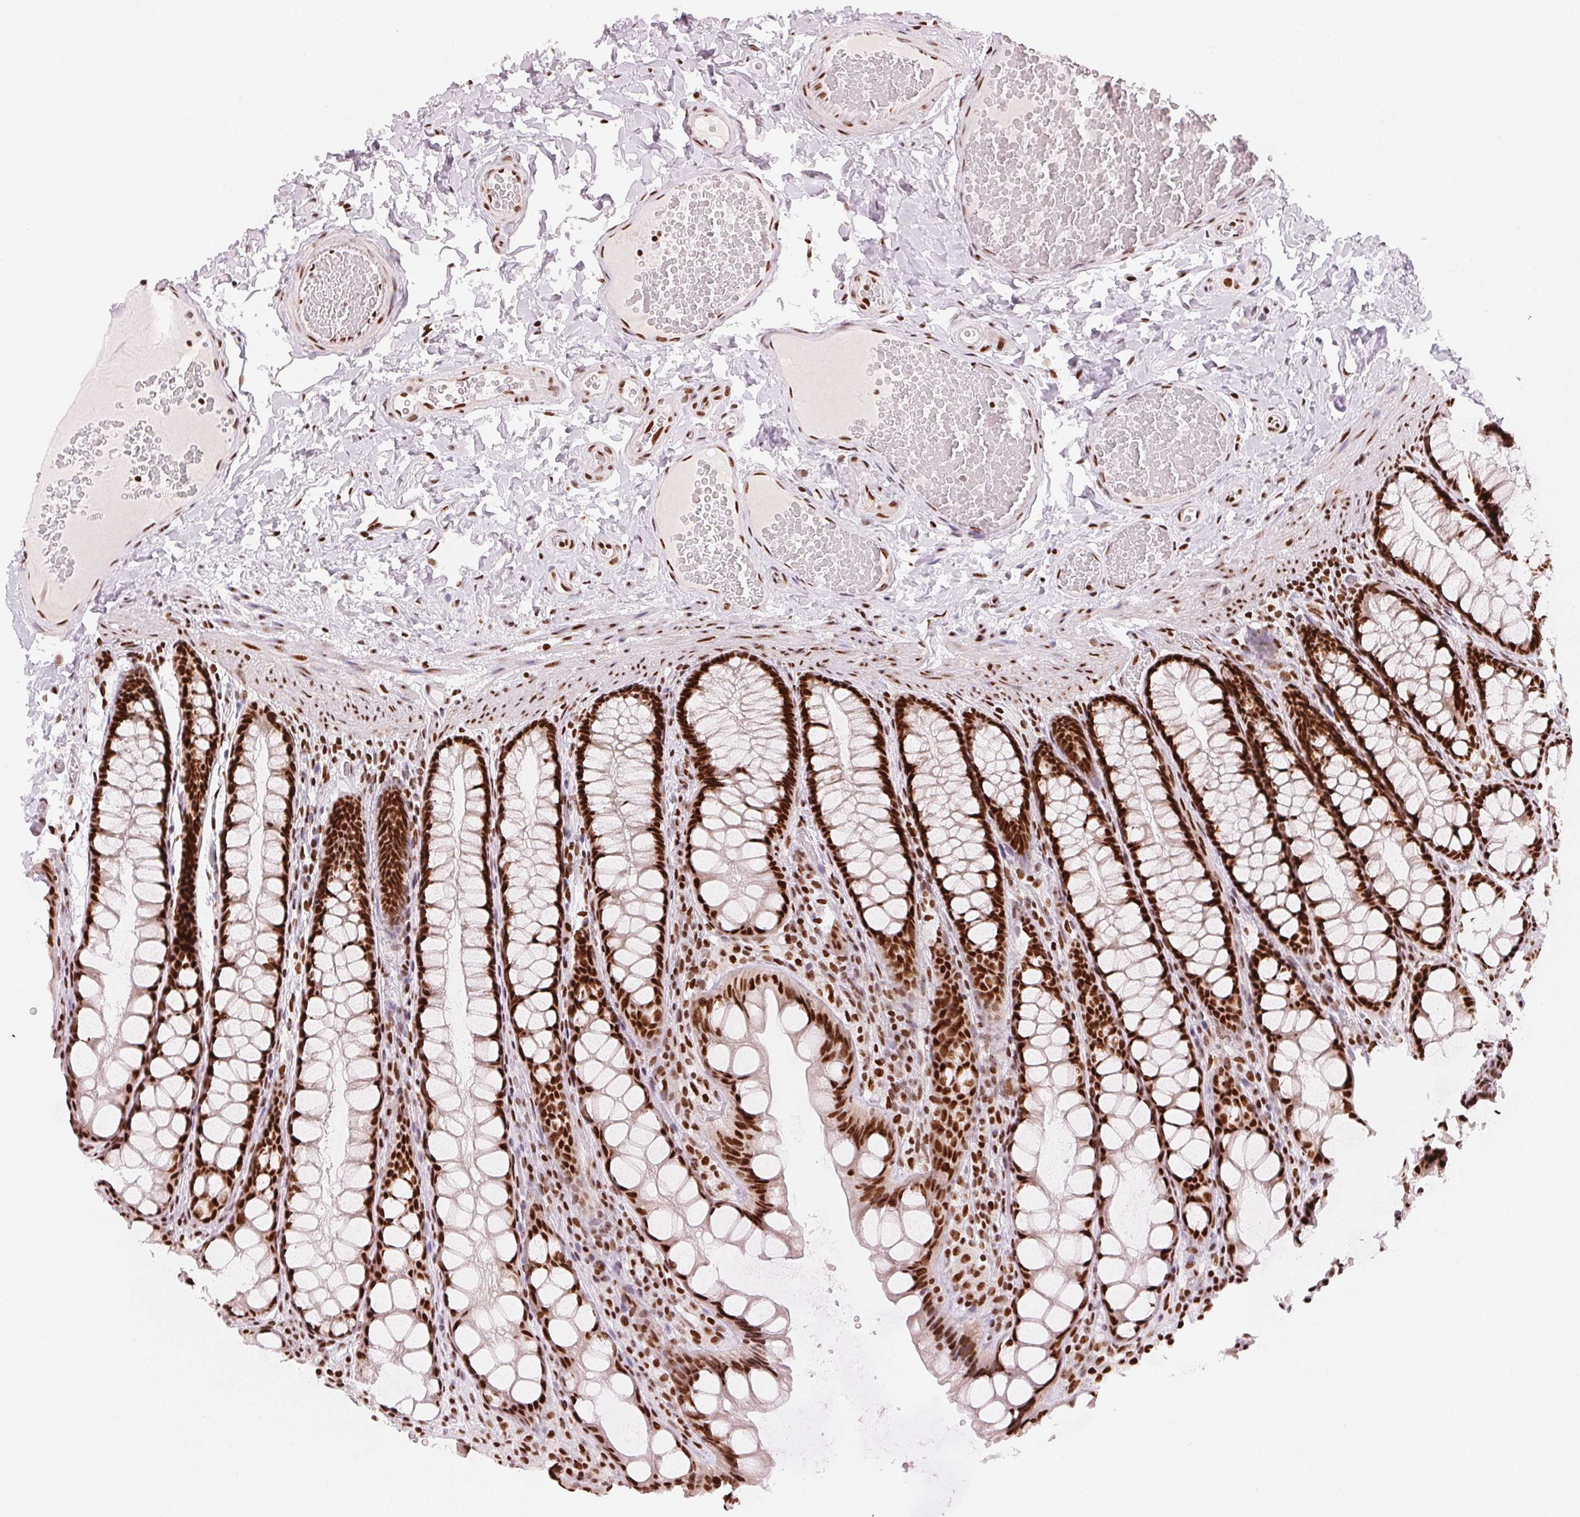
{"staining": {"intensity": "strong", "quantity": ">75%", "location": "nuclear"}, "tissue": "colon", "cell_type": "Endothelial cells", "image_type": "normal", "snomed": [{"axis": "morphology", "description": "Normal tissue, NOS"}, {"axis": "topography", "description": "Colon"}], "caption": "Human colon stained for a protein (brown) exhibits strong nuclear positive staining in about >75% of endothelial cells.", "gene": "NXF1", "patient": {"sex": "male", "age": 47}}